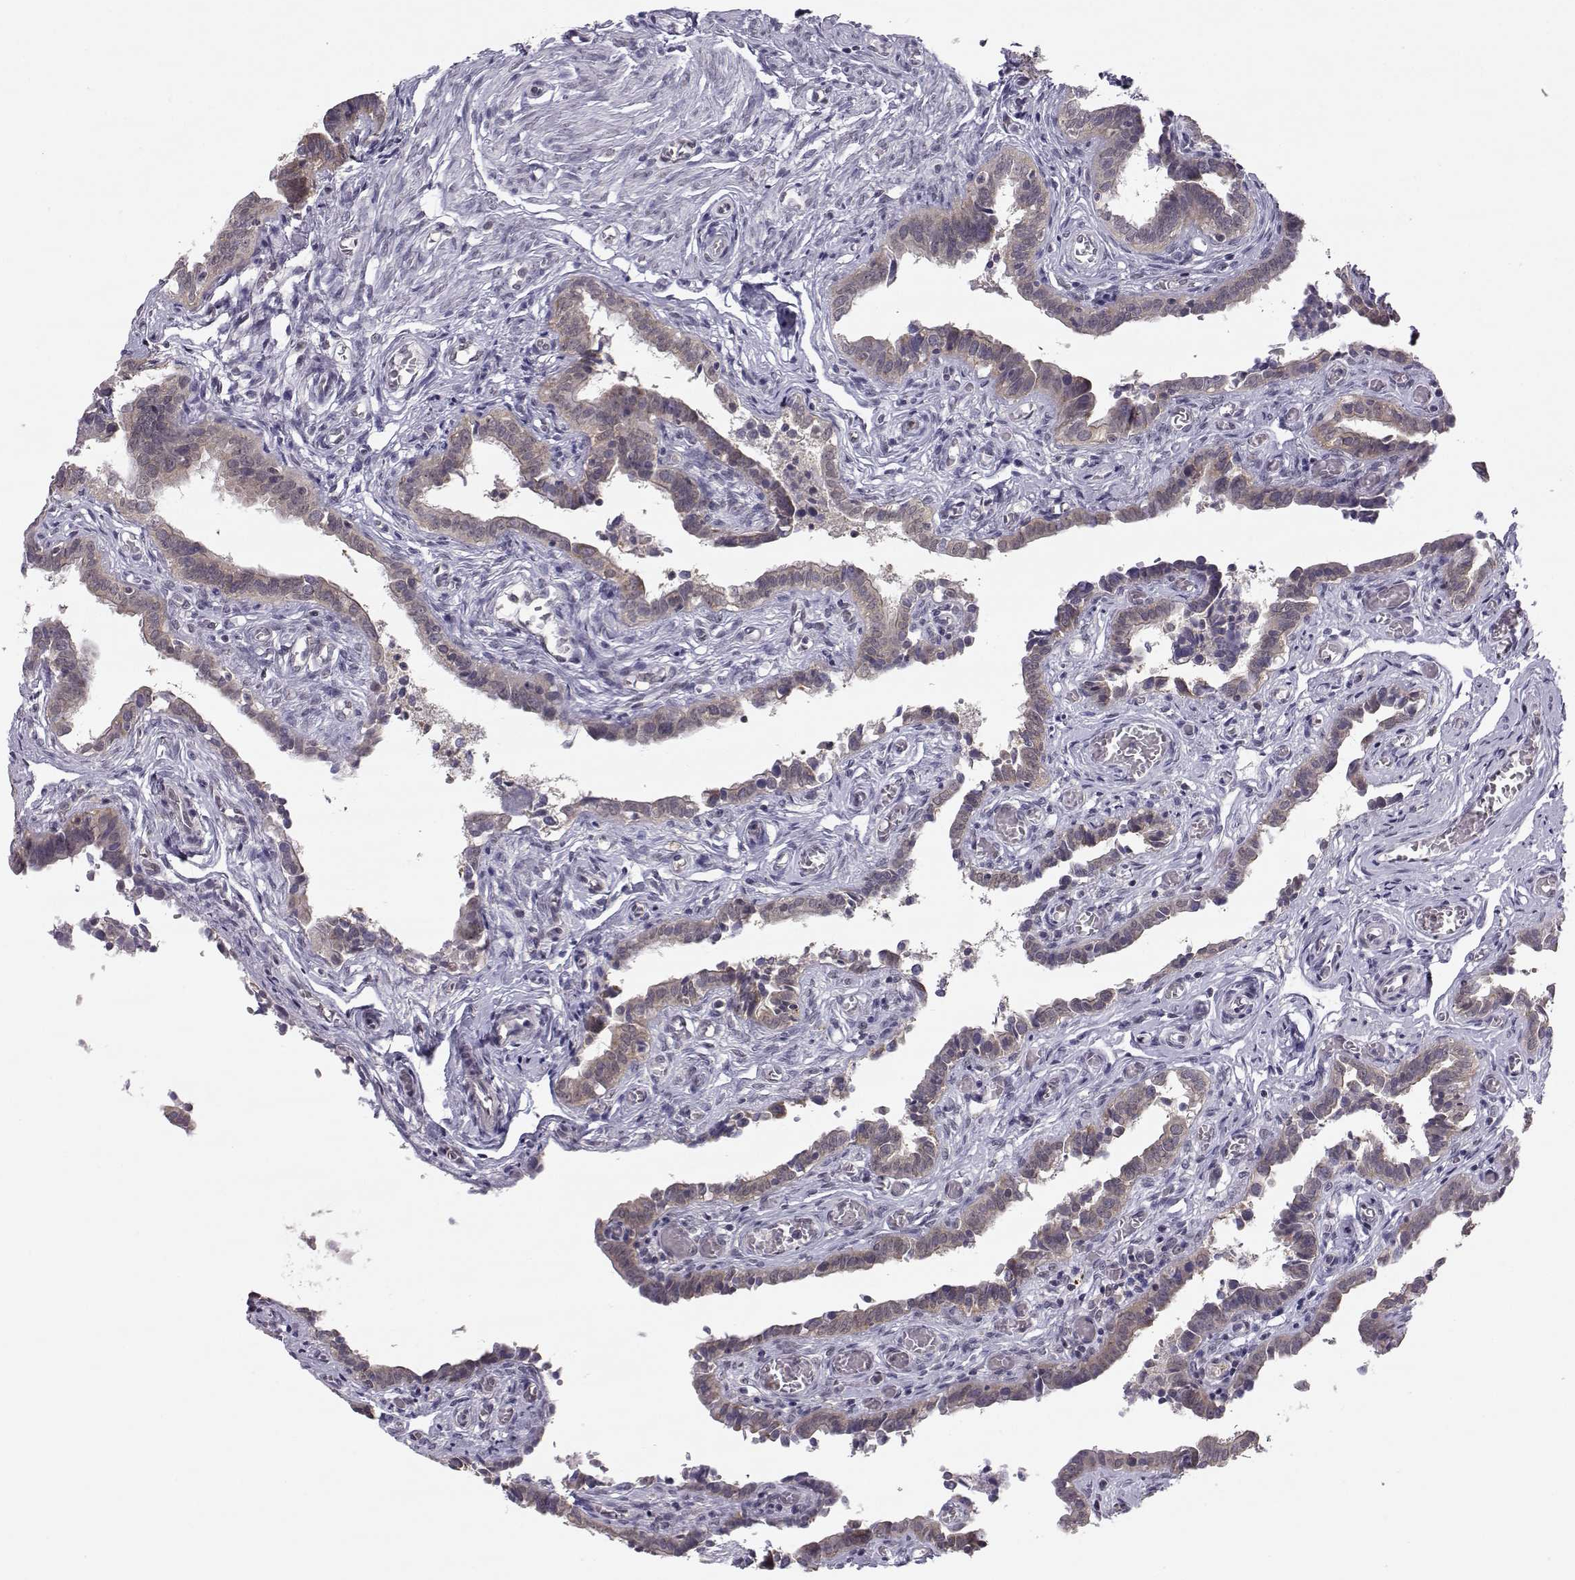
{"staining": {"intensity": "weak", "quantity": ">75%", "location": "cytoplasmic/membranous"}, "tissue": "fallopian tube", "cell_type": "Glandular cells", "image_type": "normal", "snomed": [{"axis": "morphology", "description": "Normal tissue, NOS"}, {"axis": "morphology", "description": "Carcinoma, endometroid"}, {"axis": "topography", "description": "Fallopian tube"}, {"axis": "topography", "description": "Ovary"}], "caption": "Protein staining of normal fallopian tube demonstrates weak cytoplasmic/membranous expression in about >75% of glandular cells.", "gene": "KIF13B", "patient": {"sex": "female", "age": 42}}